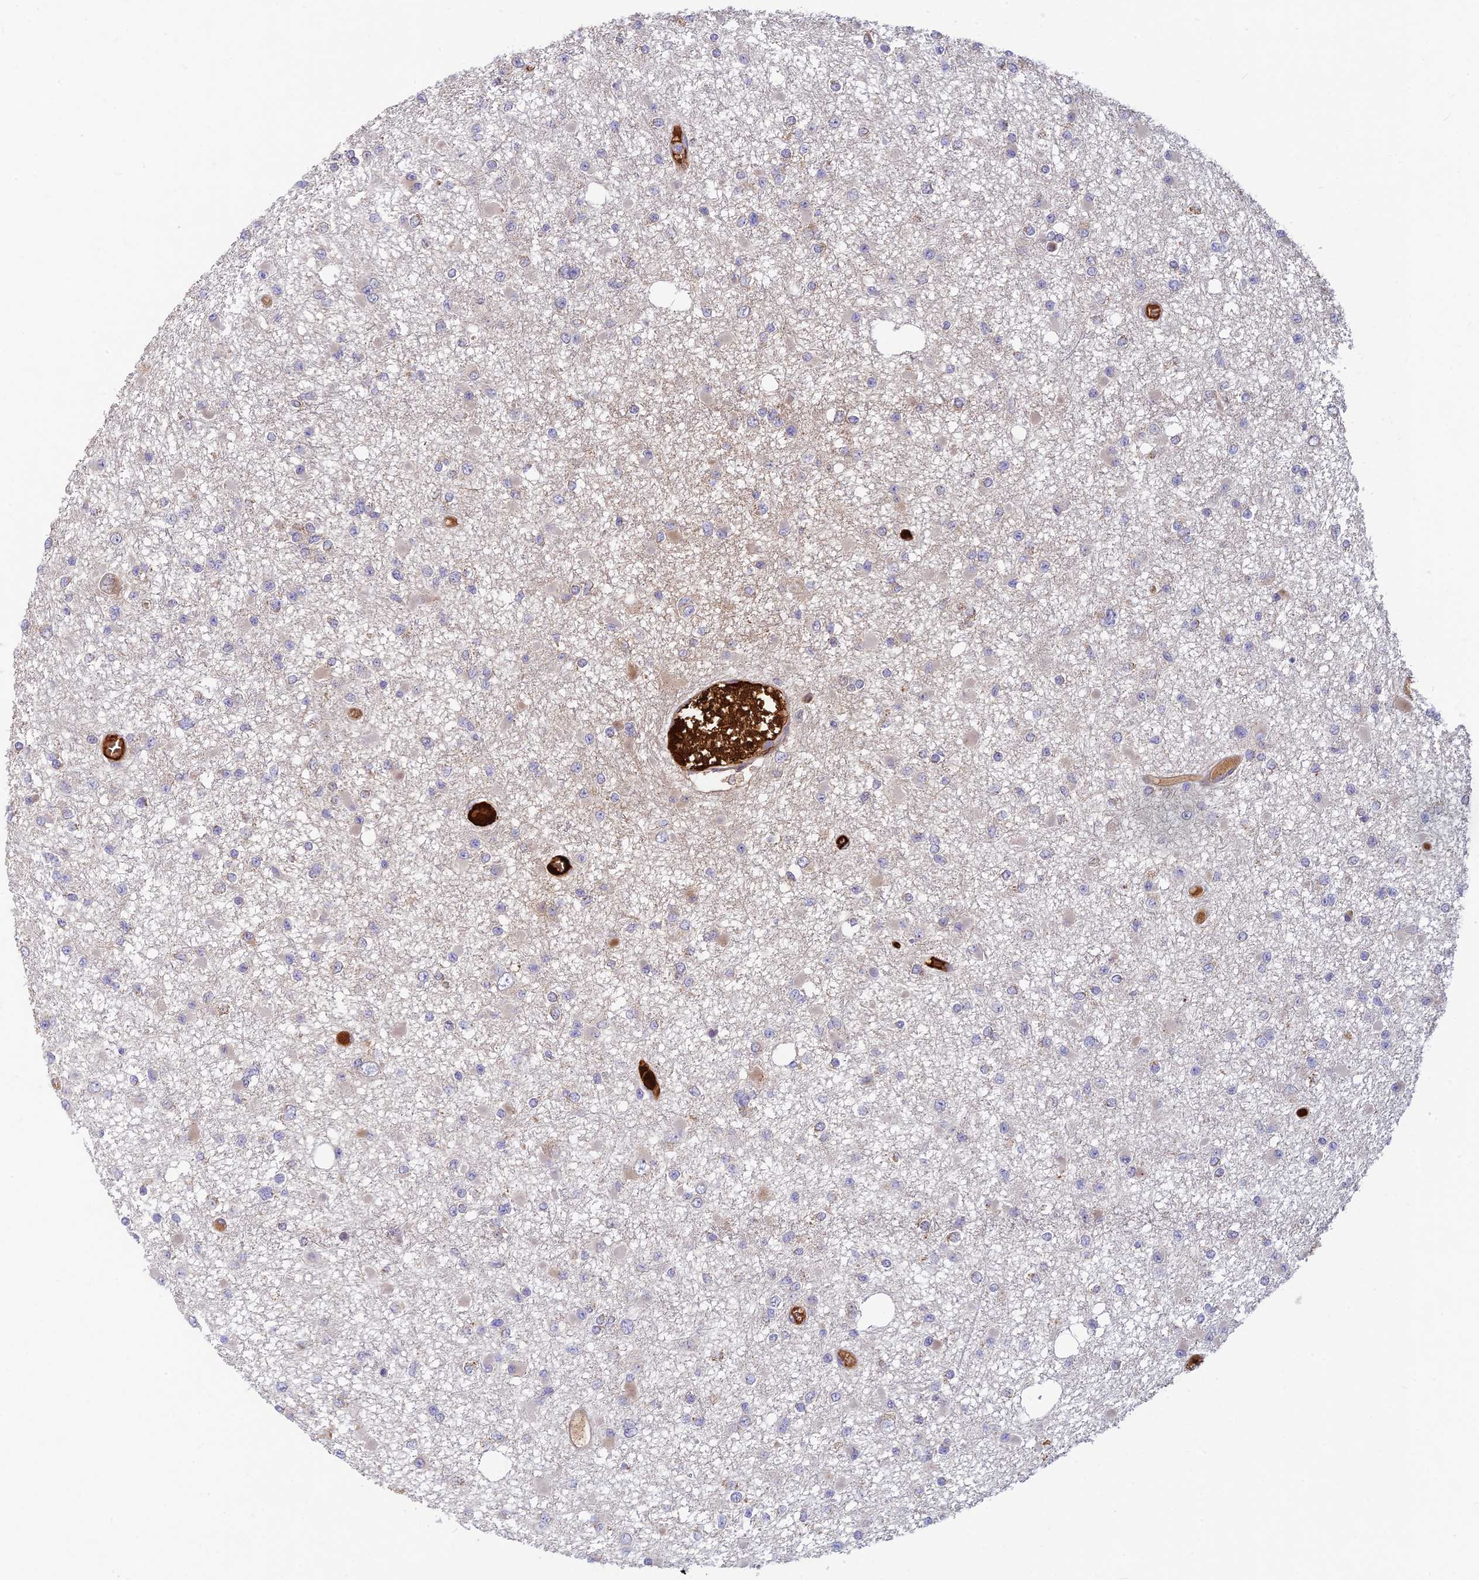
{"staining": {"intensity": "negative", "quantity": "none", "location": "none"}, "tissue": "glioma", "cell_type": "Tumor cells", "image_type": "cancer", "snomed": [{"axis": "morphology", "description": "Glioma, malignant, Low grade"}, {"axis": "topography", "description": "Brain"}], "caption": "This is an immunohistochemistry (IHC) histopathology image of human glioma. There is no expression in tumor cells.", "gene": "UFSP2", "patient": {"sex": "female", "age": 22}}